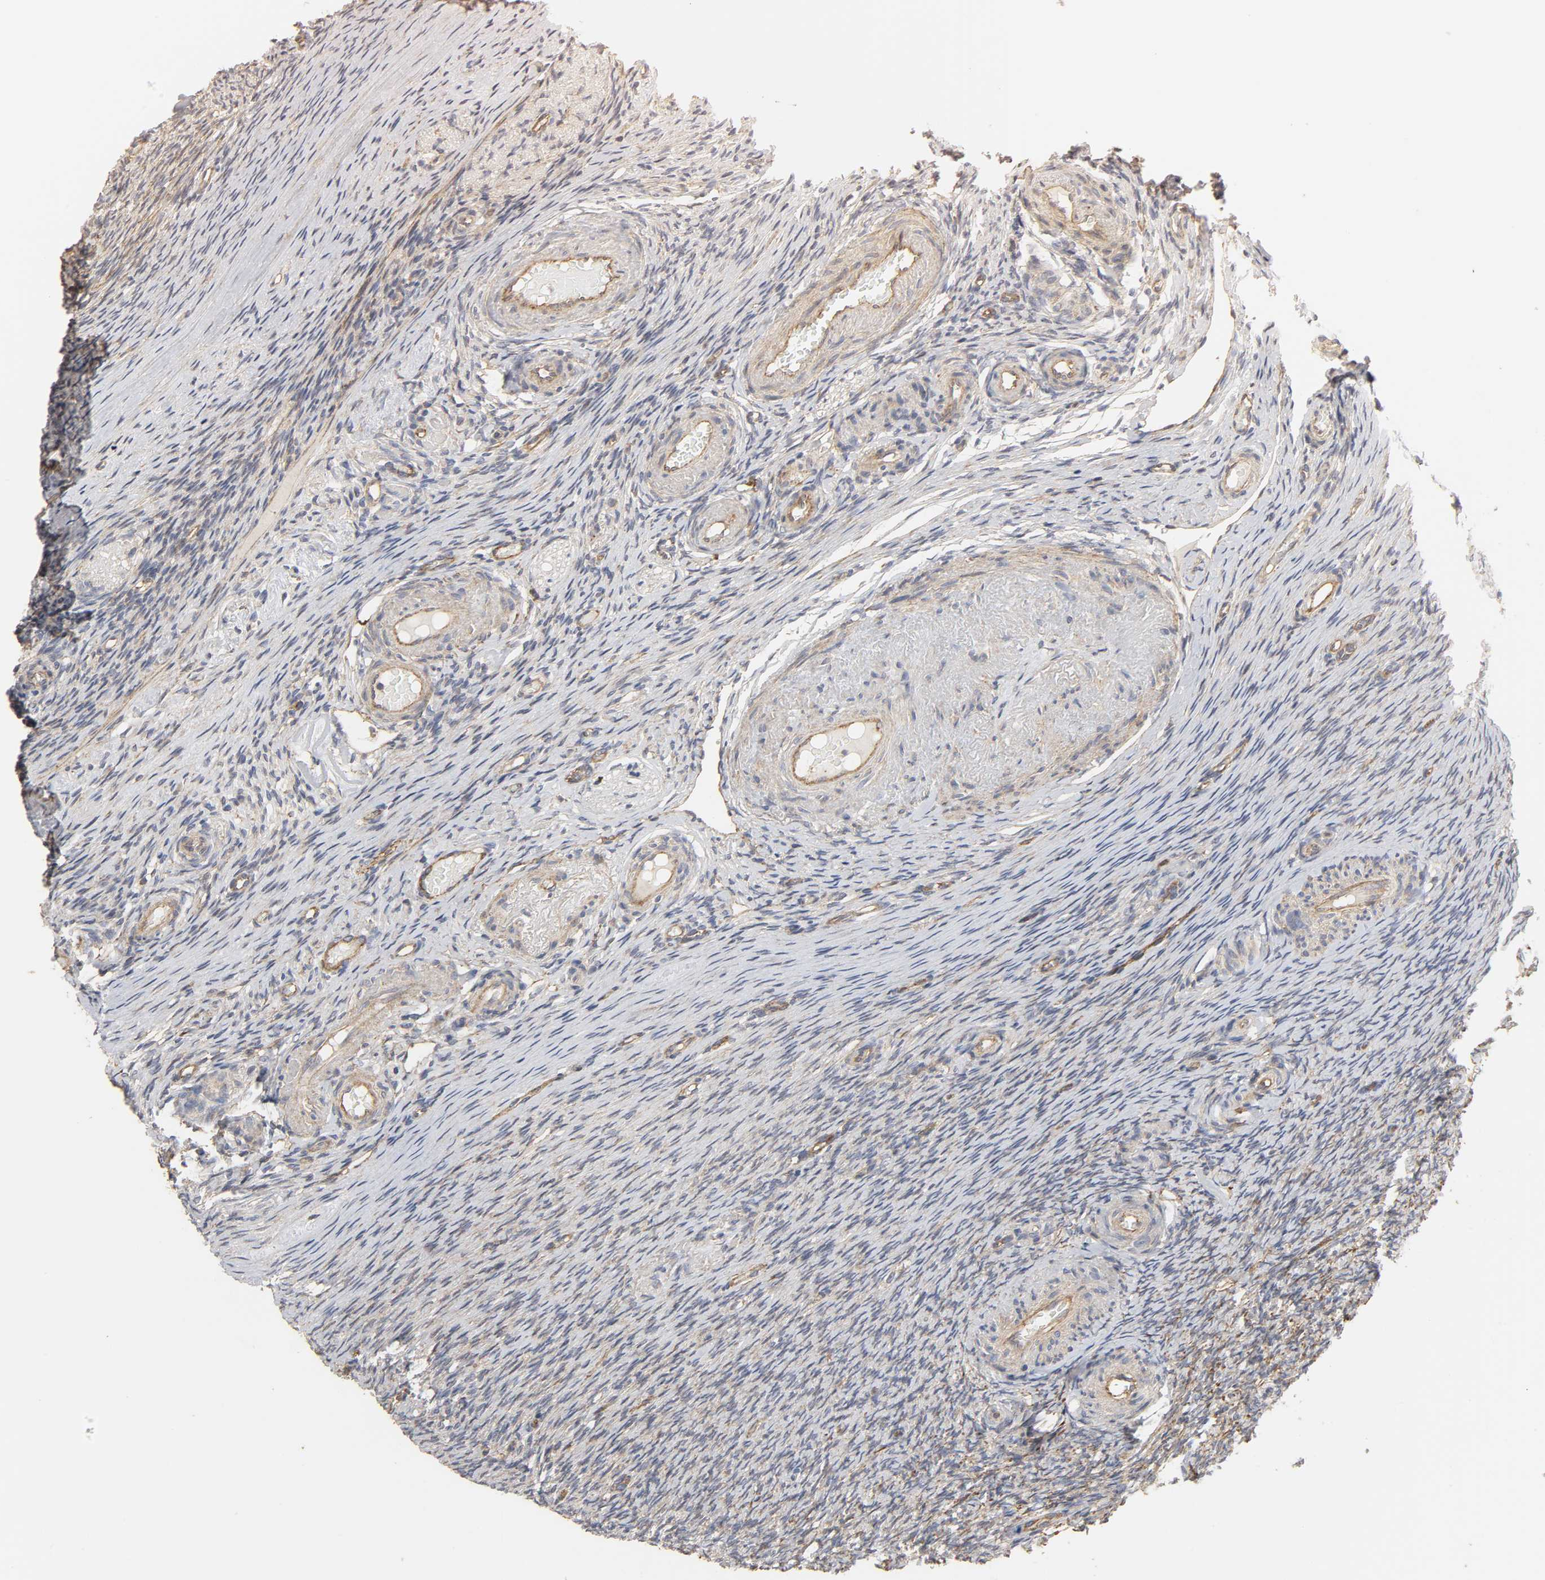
{"staining": {"intensity": "moderate", "quantity": ">75%", "location": "cytoplasmic/membranous"}, "tissue": "ovary", "cell_type": "Ovarian stroma cells", "image_type": "normal", "snomed": [{"axis": "morphology", "description": "Normal tissue, NOS"}, {"axis": "topography", "description": "Ovary"}], "caption": "High-power microscopy captured an IHC photomicrograph of unremarkable ovary, revealing moderate cytoplasmic/membranous staining in approximately >75% of ovarian stroma cells.", "gene": "SH3GLB1", "patient": {"sex": "female", "age": 60}}